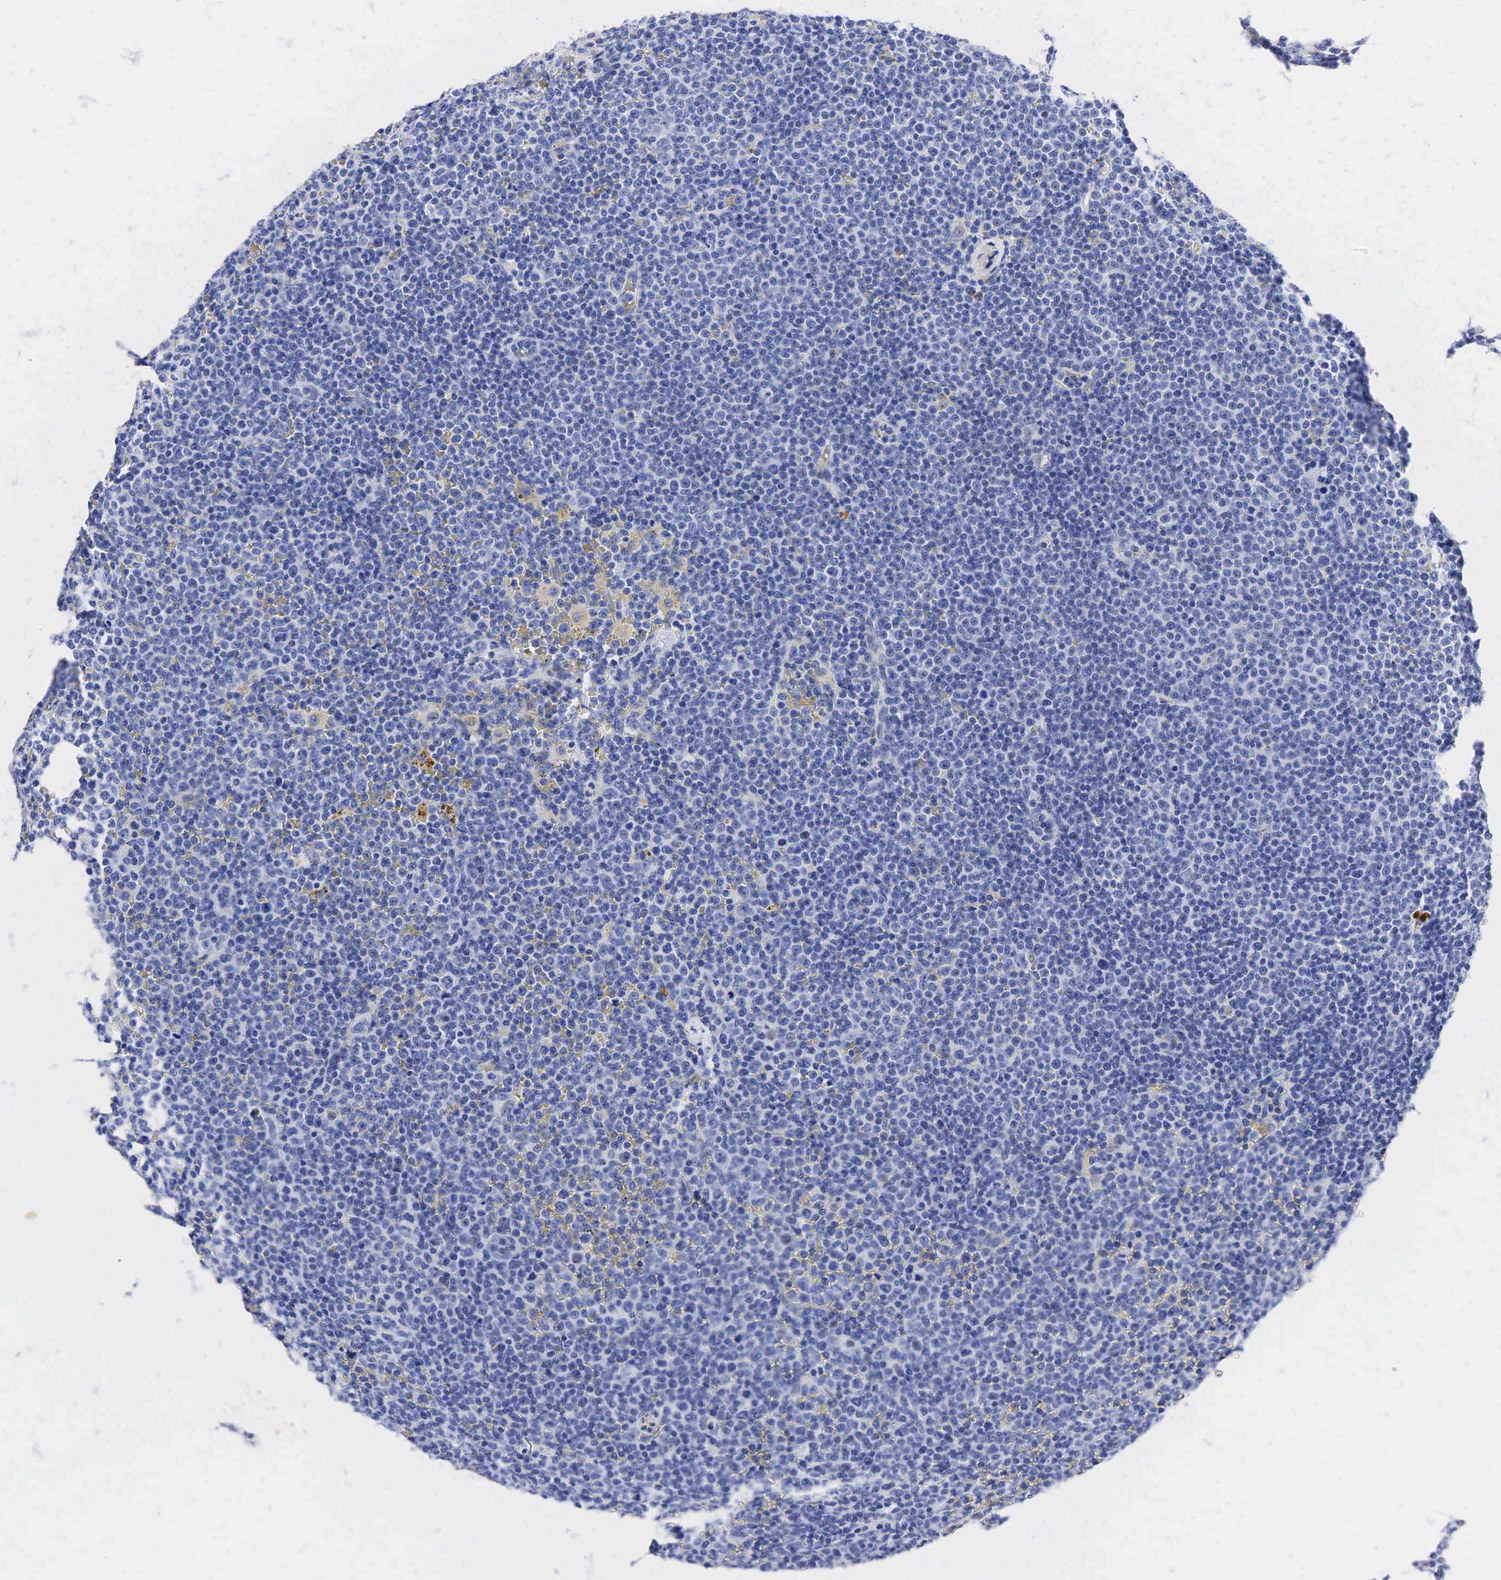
{"staining": {"intensity": "negative", "quantity": "none", "location": "none"}, "tissue": "lymphoma", "cell_type": "Tumor cells", "image_type": "cancer", "snomed": [{"axis": "morphology", "description": "Malignant lymphoma, non-Hodgkin's type, Low grade"}, {"axis": "topography", "description": "Lymph node"}], "caption": "High magnification brightfield microscopy of lymphoma stained with DAB (3,3'-diaminobenzidine) (brown) and counterstained with hematoxylin (blue): tumor cells show no significant expression. (Brightfield microscopy of DAB (3,3'-diaminobenzidine) immunohistochemistry at high magnification).", "gene": "SYP", "patient": {"sex": "male", "age": 50}}